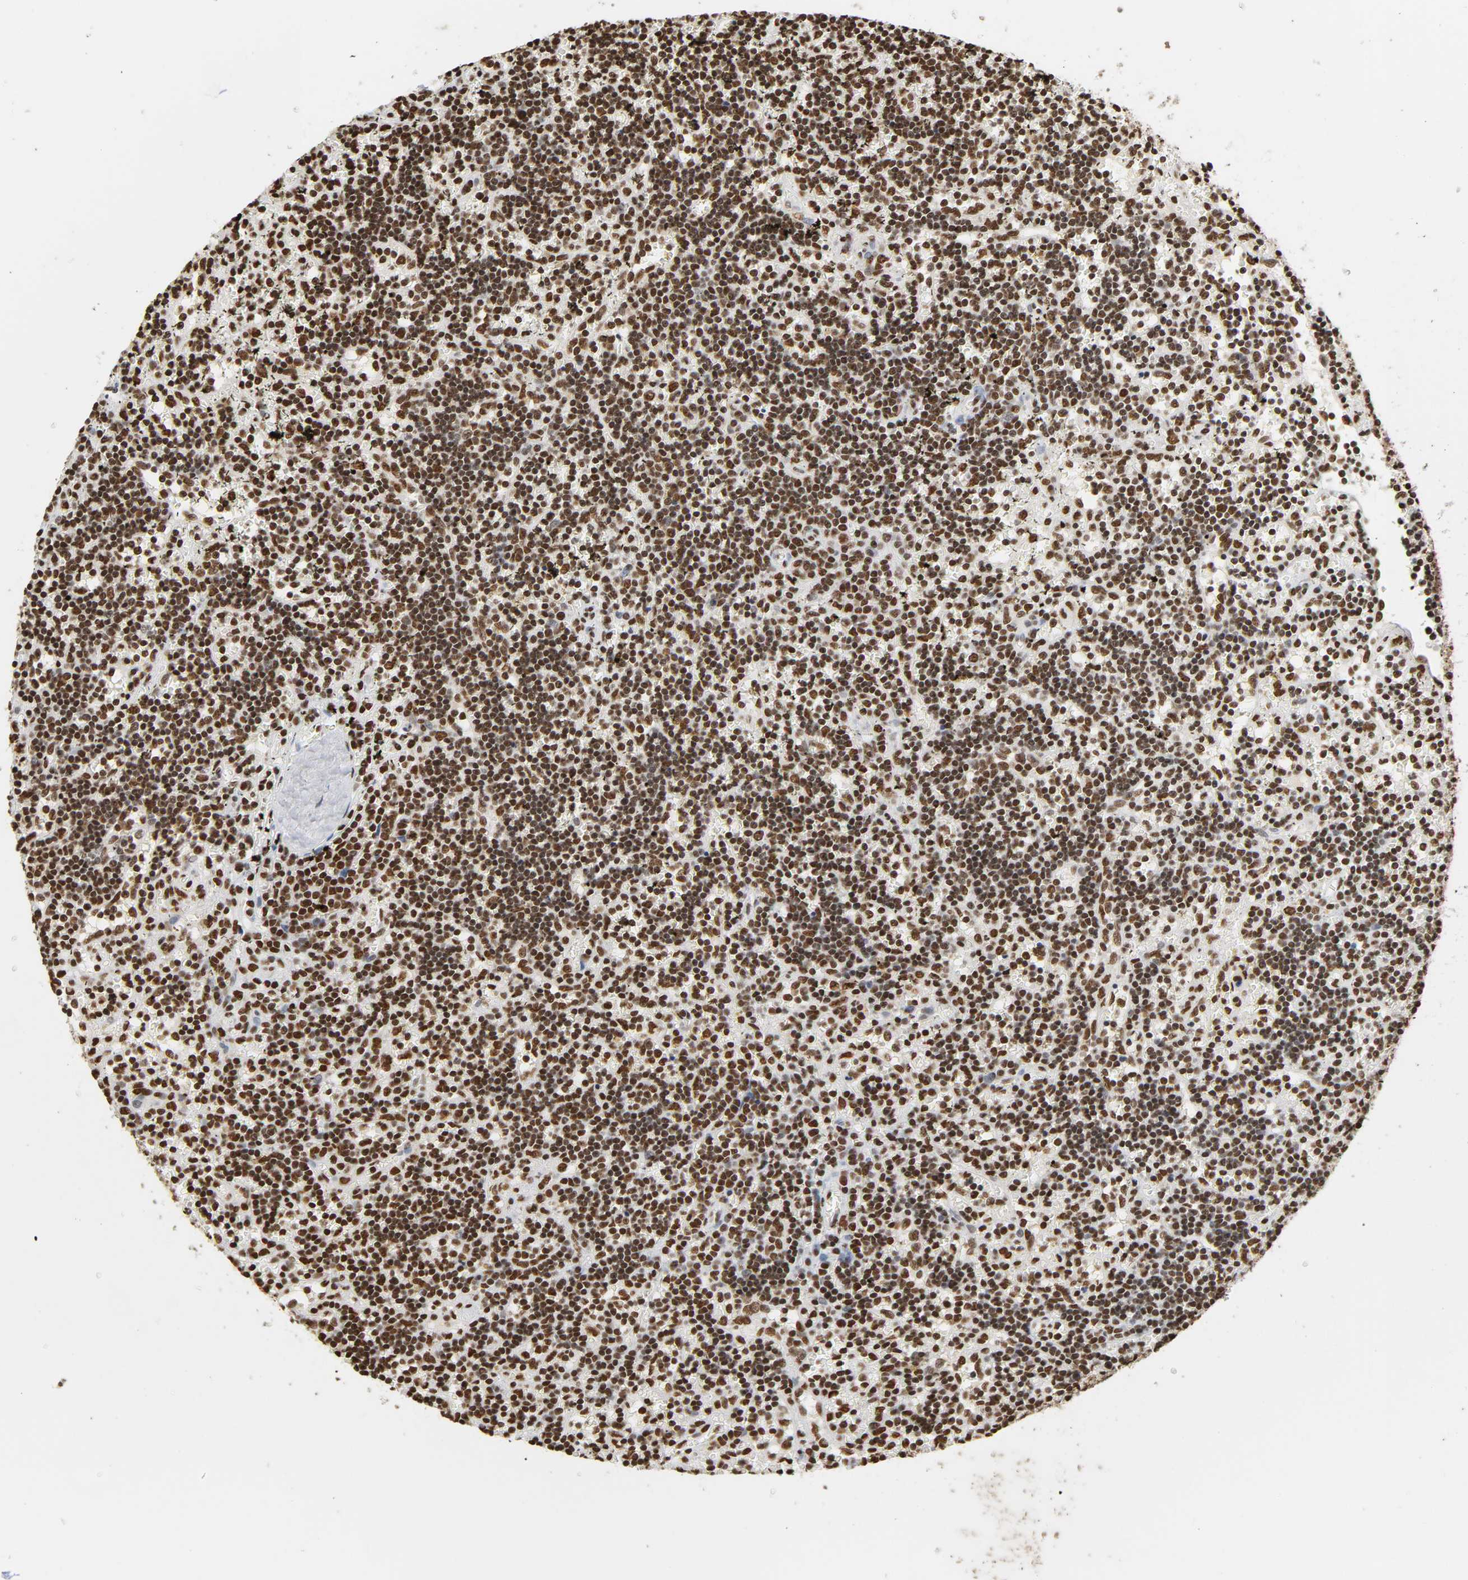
{"staining": {"intensity": "strong", "quantity": ">75%", "location": "nuclear"}, "tissue": "lymphoma", "cell_type": "Tumor cells", "image_type": "cancer", "snomed": [{"axis": "morphology", "description": "Malignant lymphoma, non-Hodgkin's type, Low grade"}, {"axis": "topography", "description": "Spleen"}], "caption": "Protein positivity by IHC reveals strong nuclear positivity in about >75% of tumor cells in lymphoma. The staining was performed using DAB (3,3'-diaminobenzidine), with brown indicating positive protein expression. Nuclei are stained blue with hematoxylin.", "gene": "HNRNPC", "patient": {"sex": "male", "age": 60}}